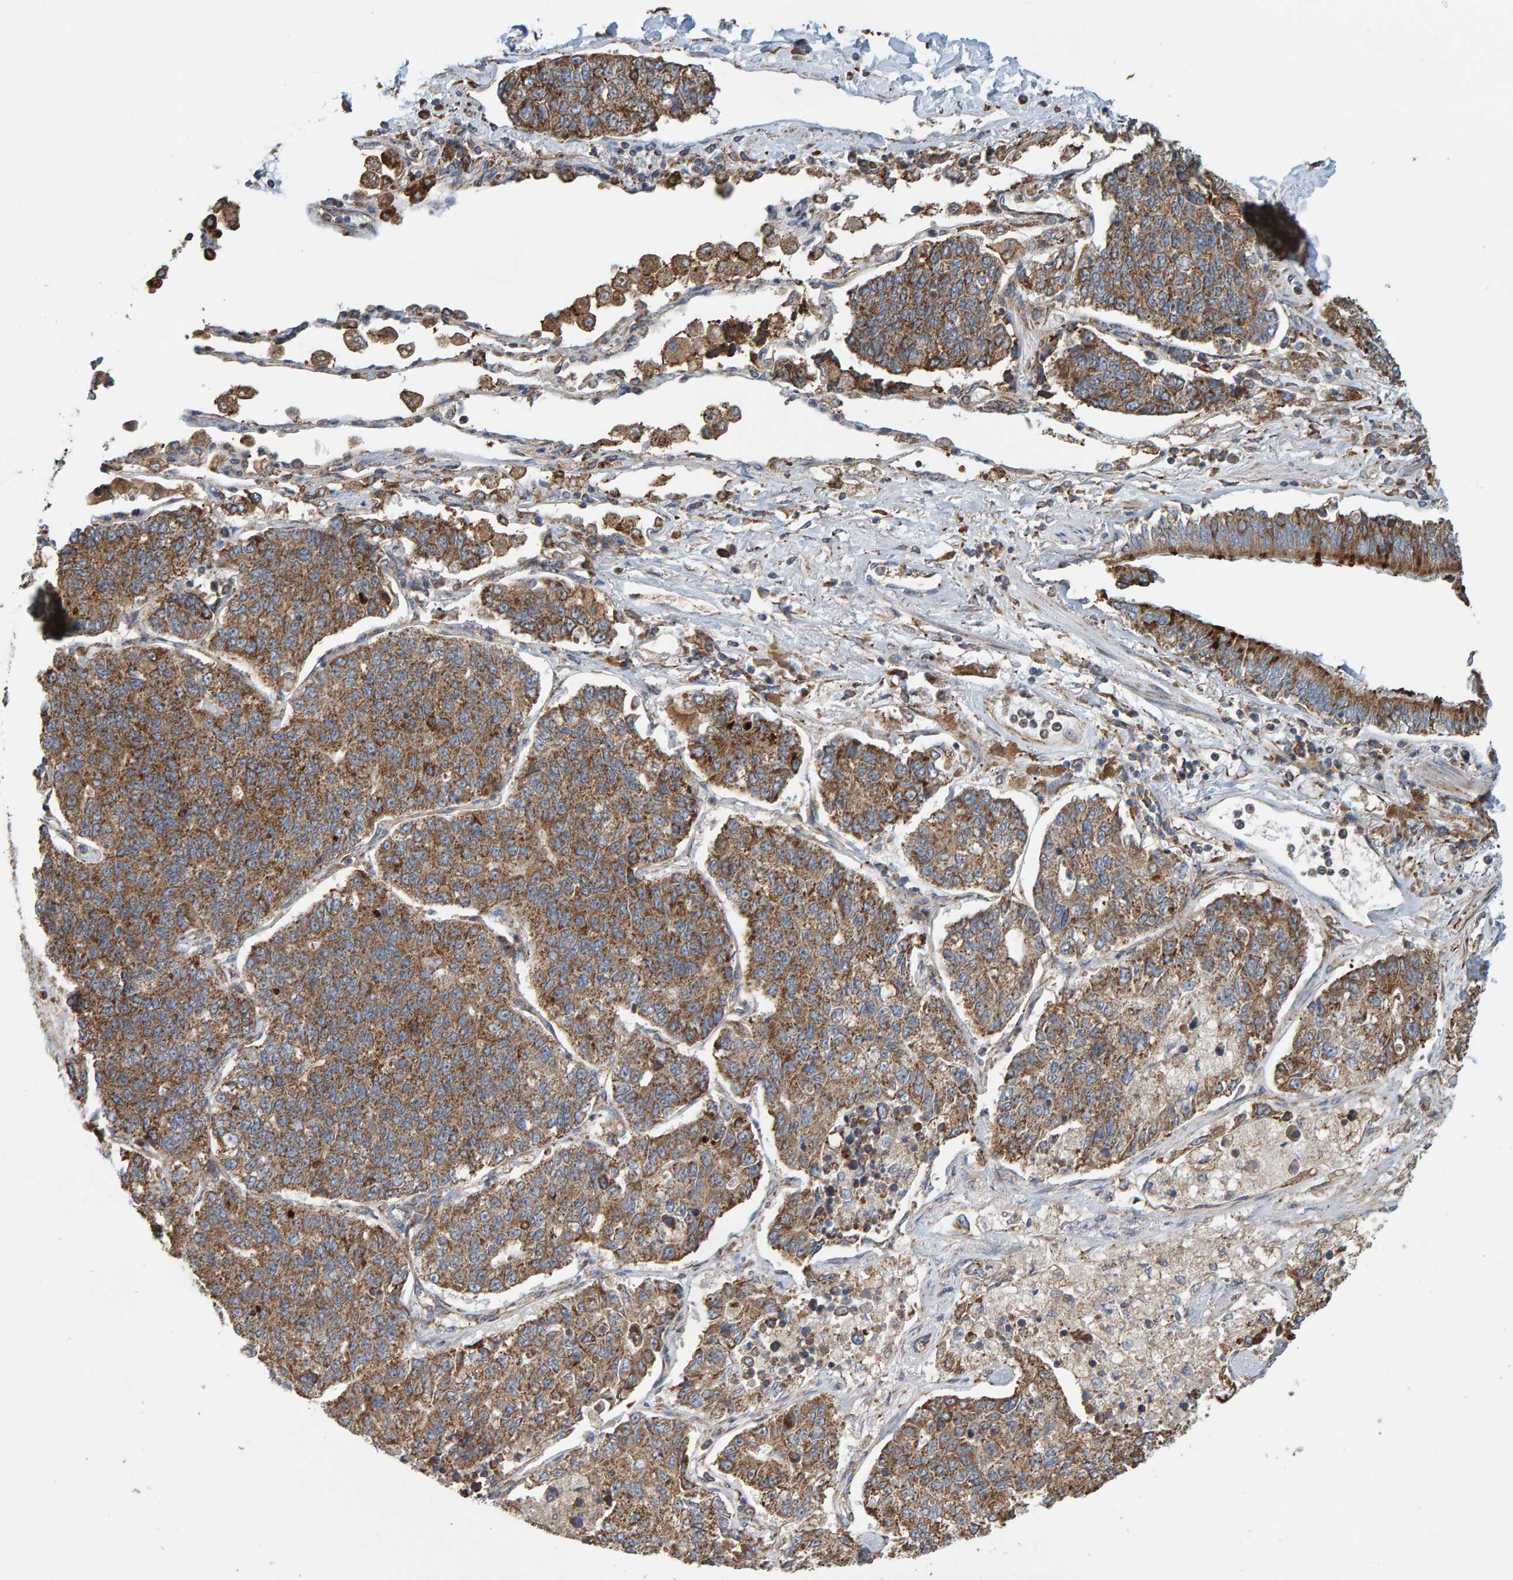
{"staining": {"intensity": "strong", "quantity": ">75%", "location": "cytoplasmic/membranous"}, "tissue": "lung cancer", "cell_type": "Tumor cells", "image_type": "cancer", "snomed": [{"axis": "morphology", "description": "Adenocarcinoma, NOS"}, {"axis": "topography", "description": "Lung"}], "caption": "Immunohistochemistry staining of adenocarcinoma (lung), which exhibits high levels of strong cytoplasmic/membranous staining in about >75% of tumor cells indicating strong cytoplasmic/membranous protein positivity. The staining was performed using DAB (brown) for protein detection and nuclei were counterstained in hematoxylin (blue).", "gene": "MRPL45", "patient": {"sex": "male", "age": 49}}